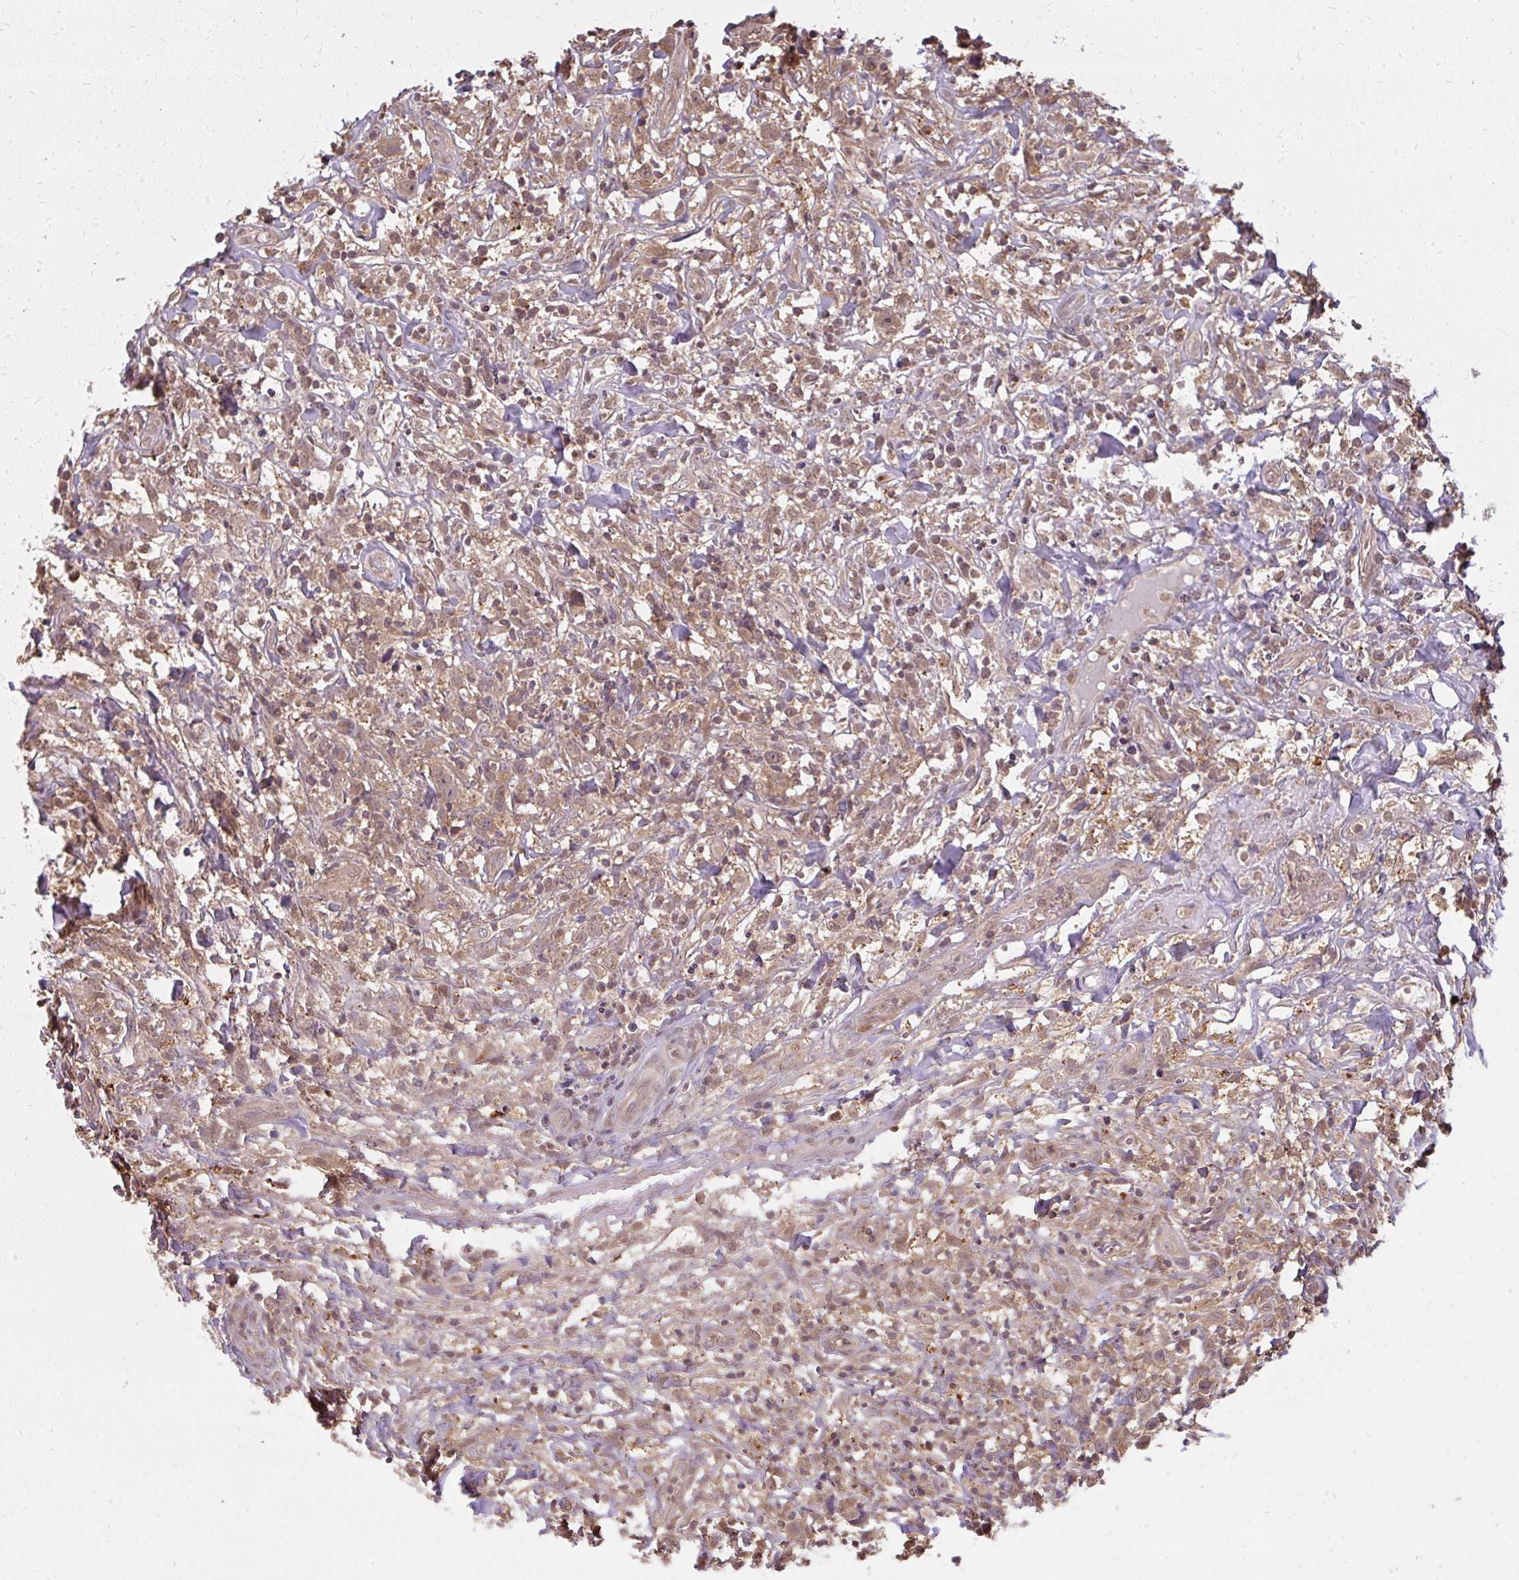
{"staining": {"intensity": "moderate", "quantity": ">75%", "location": "cytoplasmic/membranous"}, "tissue": "lymphoma", "cell_type": "Tumor cells", "image_type": "cancer", "snomed": [{"axis": "morphology", "description": "Hodgkin's disease, NOS"}, {"axis": "topography", "description": "No Tissue"}], "caption": "Immunohistochemistry micrograph of Hodgkin's disease stained for a protein (brown), which exhibits medium levels of moderate cytoplasmic/membranous positivity in about >75% of tumor cells.", "gene": "LARS2", "patient": {"sex": "female", "age": 21}}